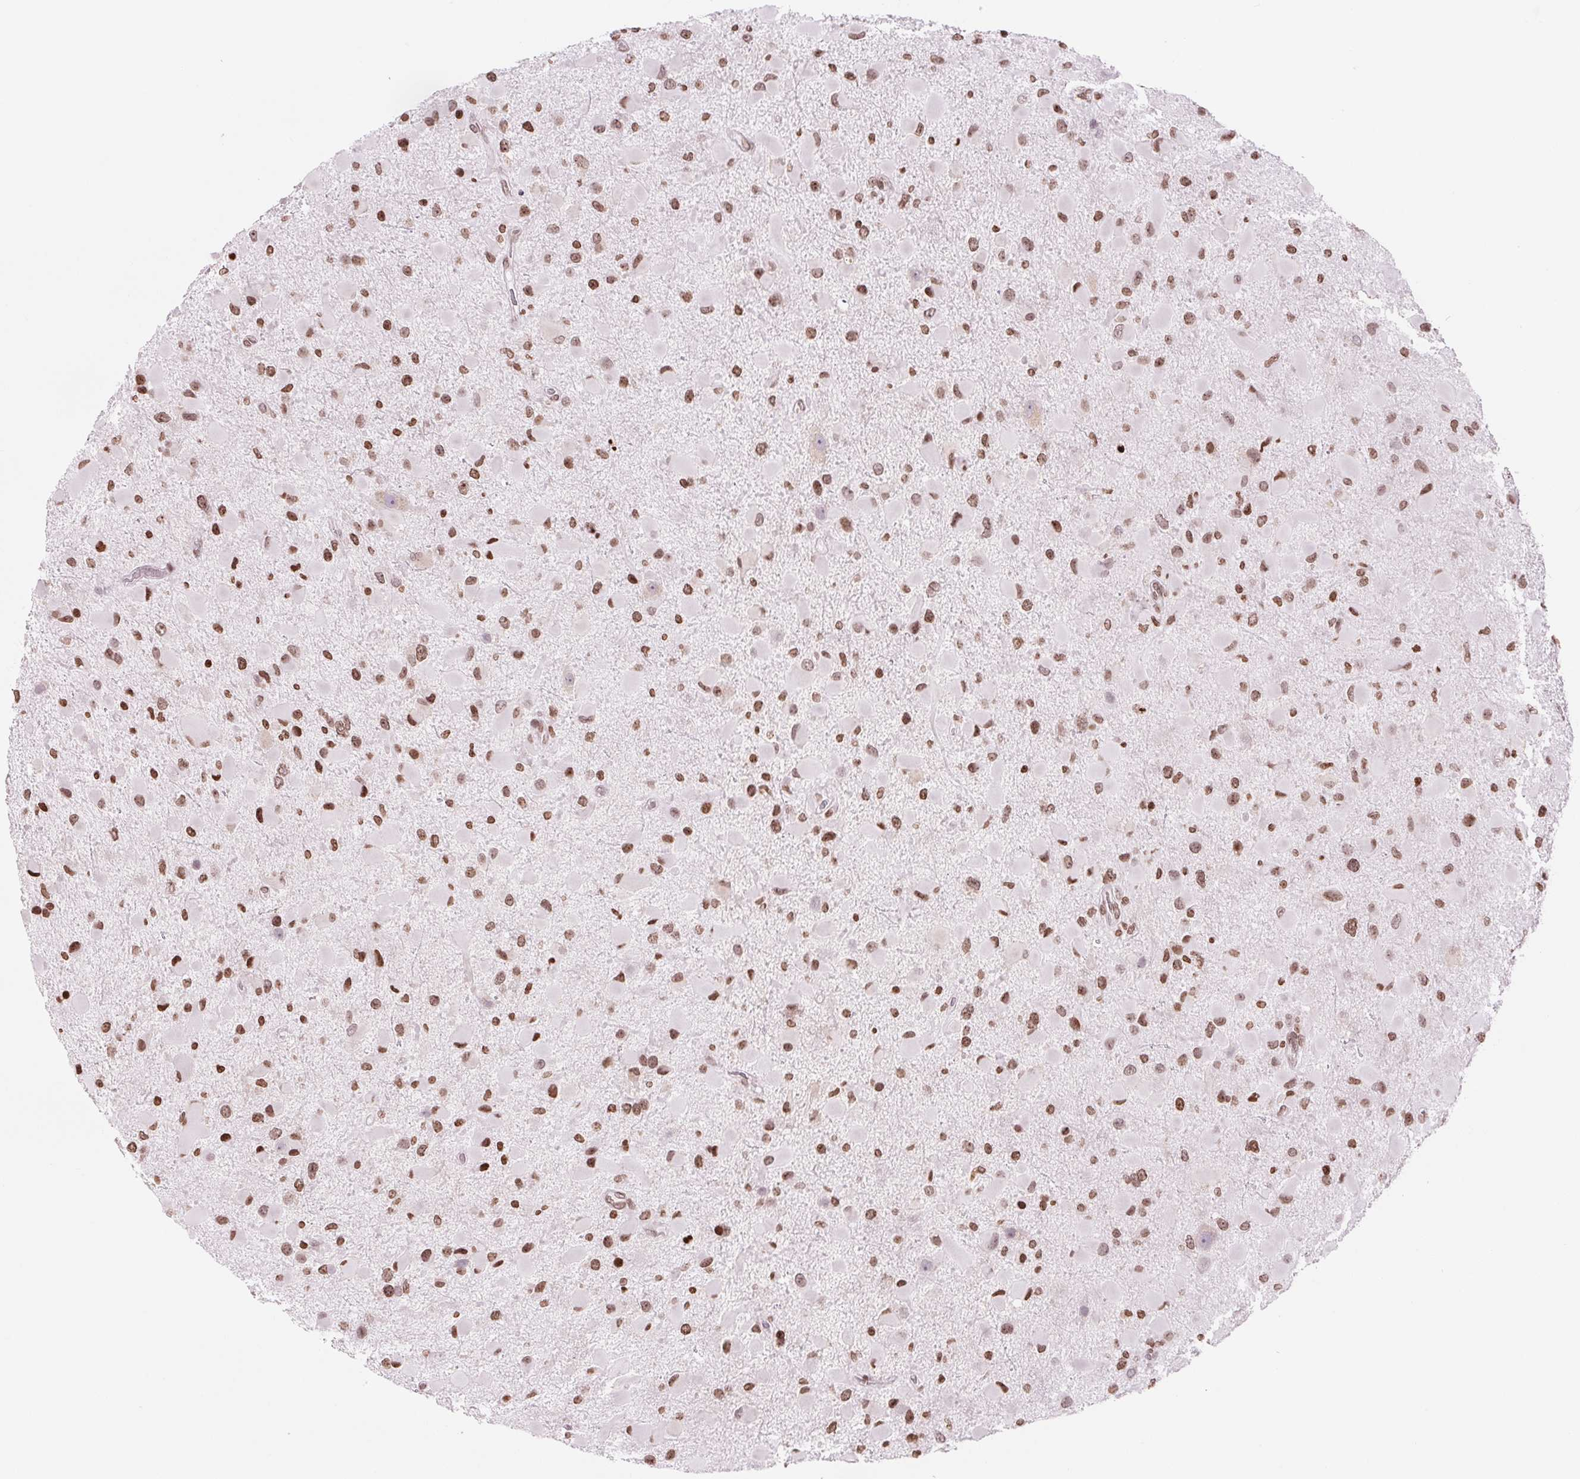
{"staining": {"intensity": "moderate", "quantity": ">75%", "location": "nuclear"}, "tissue": "glioma", "cell_type": "Tumor cells", "image_type": "cancer", "snomed": [{"axis": "morphology", "description": "Glioma, malignant, Low grade"}, {"axis": "topography", "description": "Brain"}], "caption": "Malignant glioma (low-grade) was stained to show a protein in brown. There is medium levels of moderate nuclear staining in approximately >75% of tumor cells.", "gene": "SMIM12", "patient": {"sex": "female", "age": 32}}